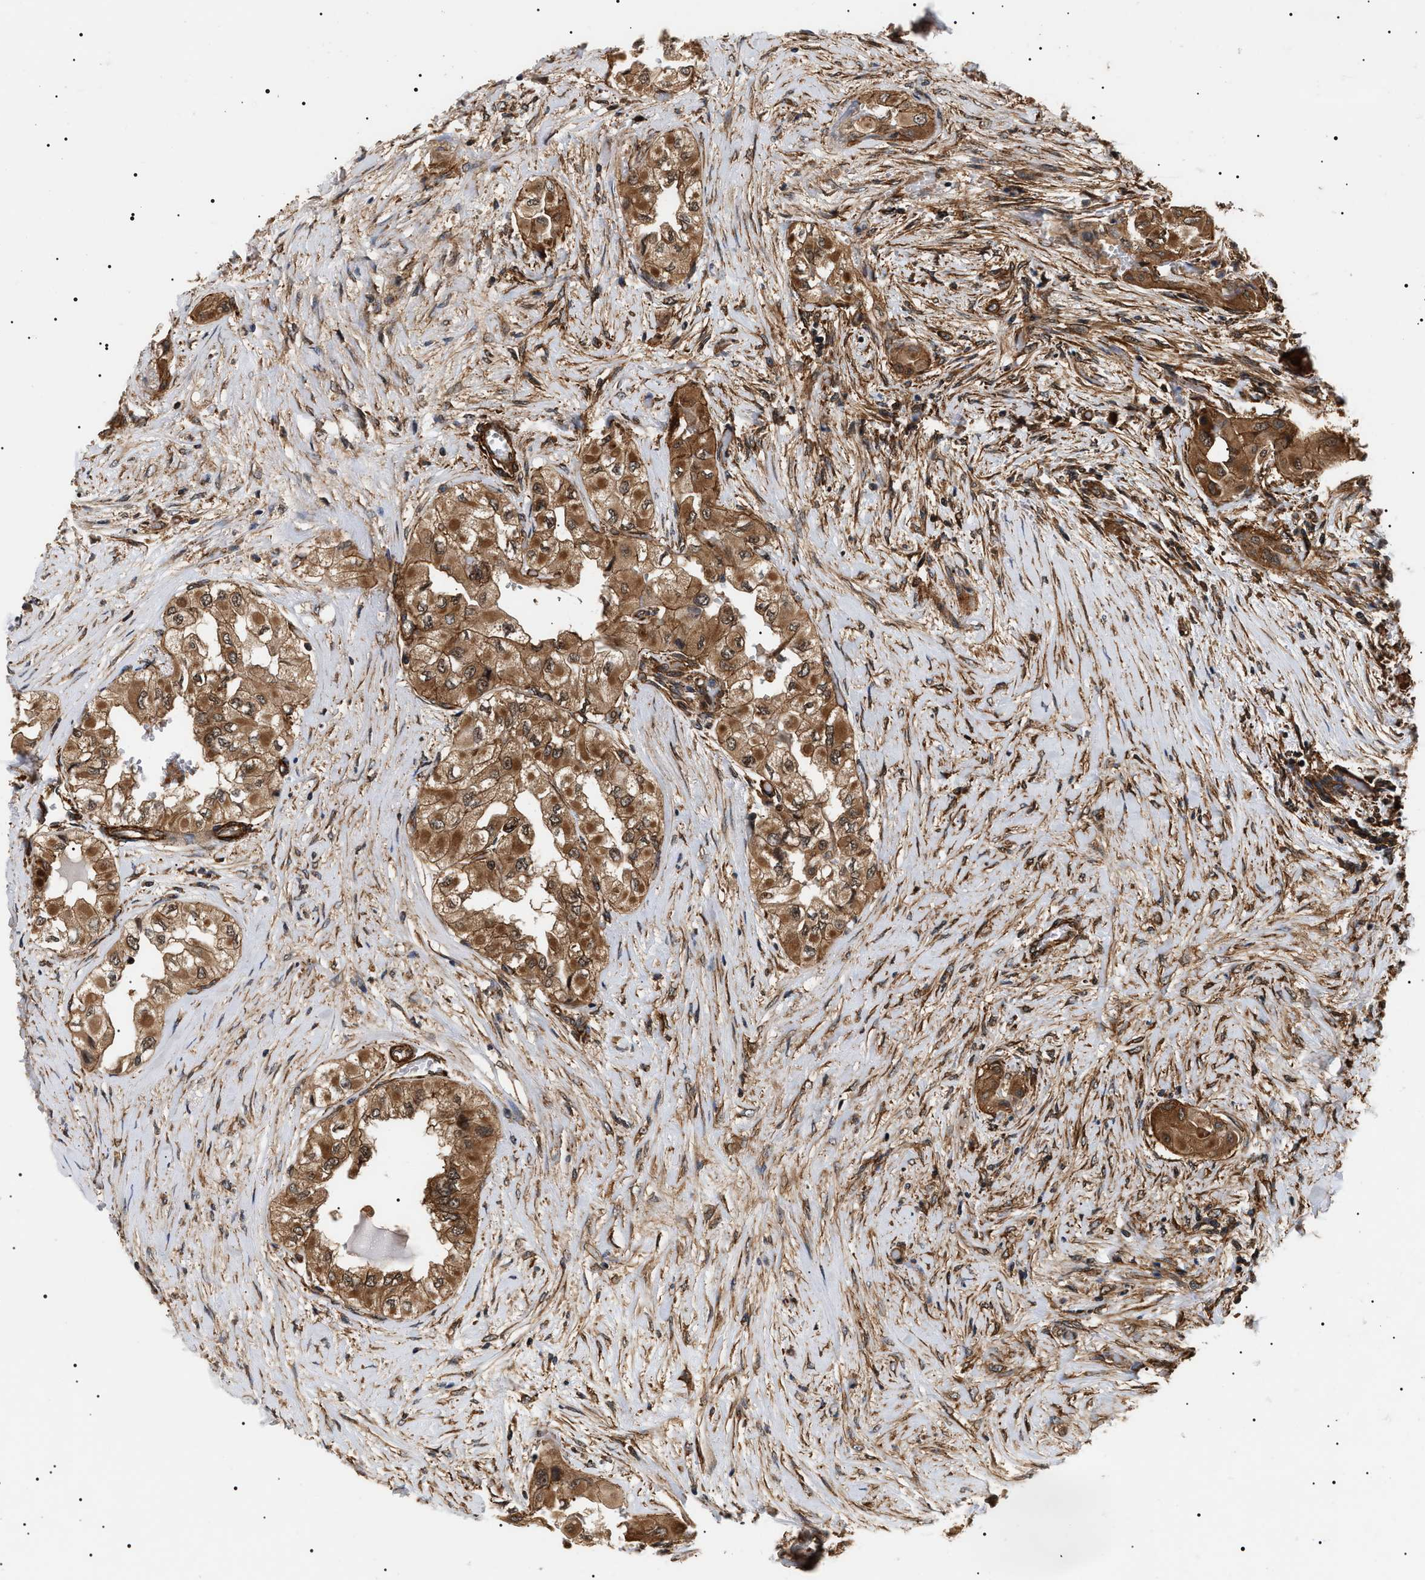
{"staining": {"intensity": "moderate", "quantity": ">75%", "location": "cytoplasmic/membranous"}, "tissue": "thyroid cancer", "cell_type": "Tumor cells", "image_type": "cancer", "snomed": [{"axis": "morphology", "description": "Papillary adenocarcinoma, NOS"}, {"axis": "topography", "description": "Thyroid gland"}], "caption": "Protein expression analysis of human thyroid cancer (papillary adenocarcinoma) reveals moderate cytoplasmic/membranous positivity in approximately >75% of tumor cells.", "gene": "SH3GLB2", "patient": {"sex": "female", "age": 59}}